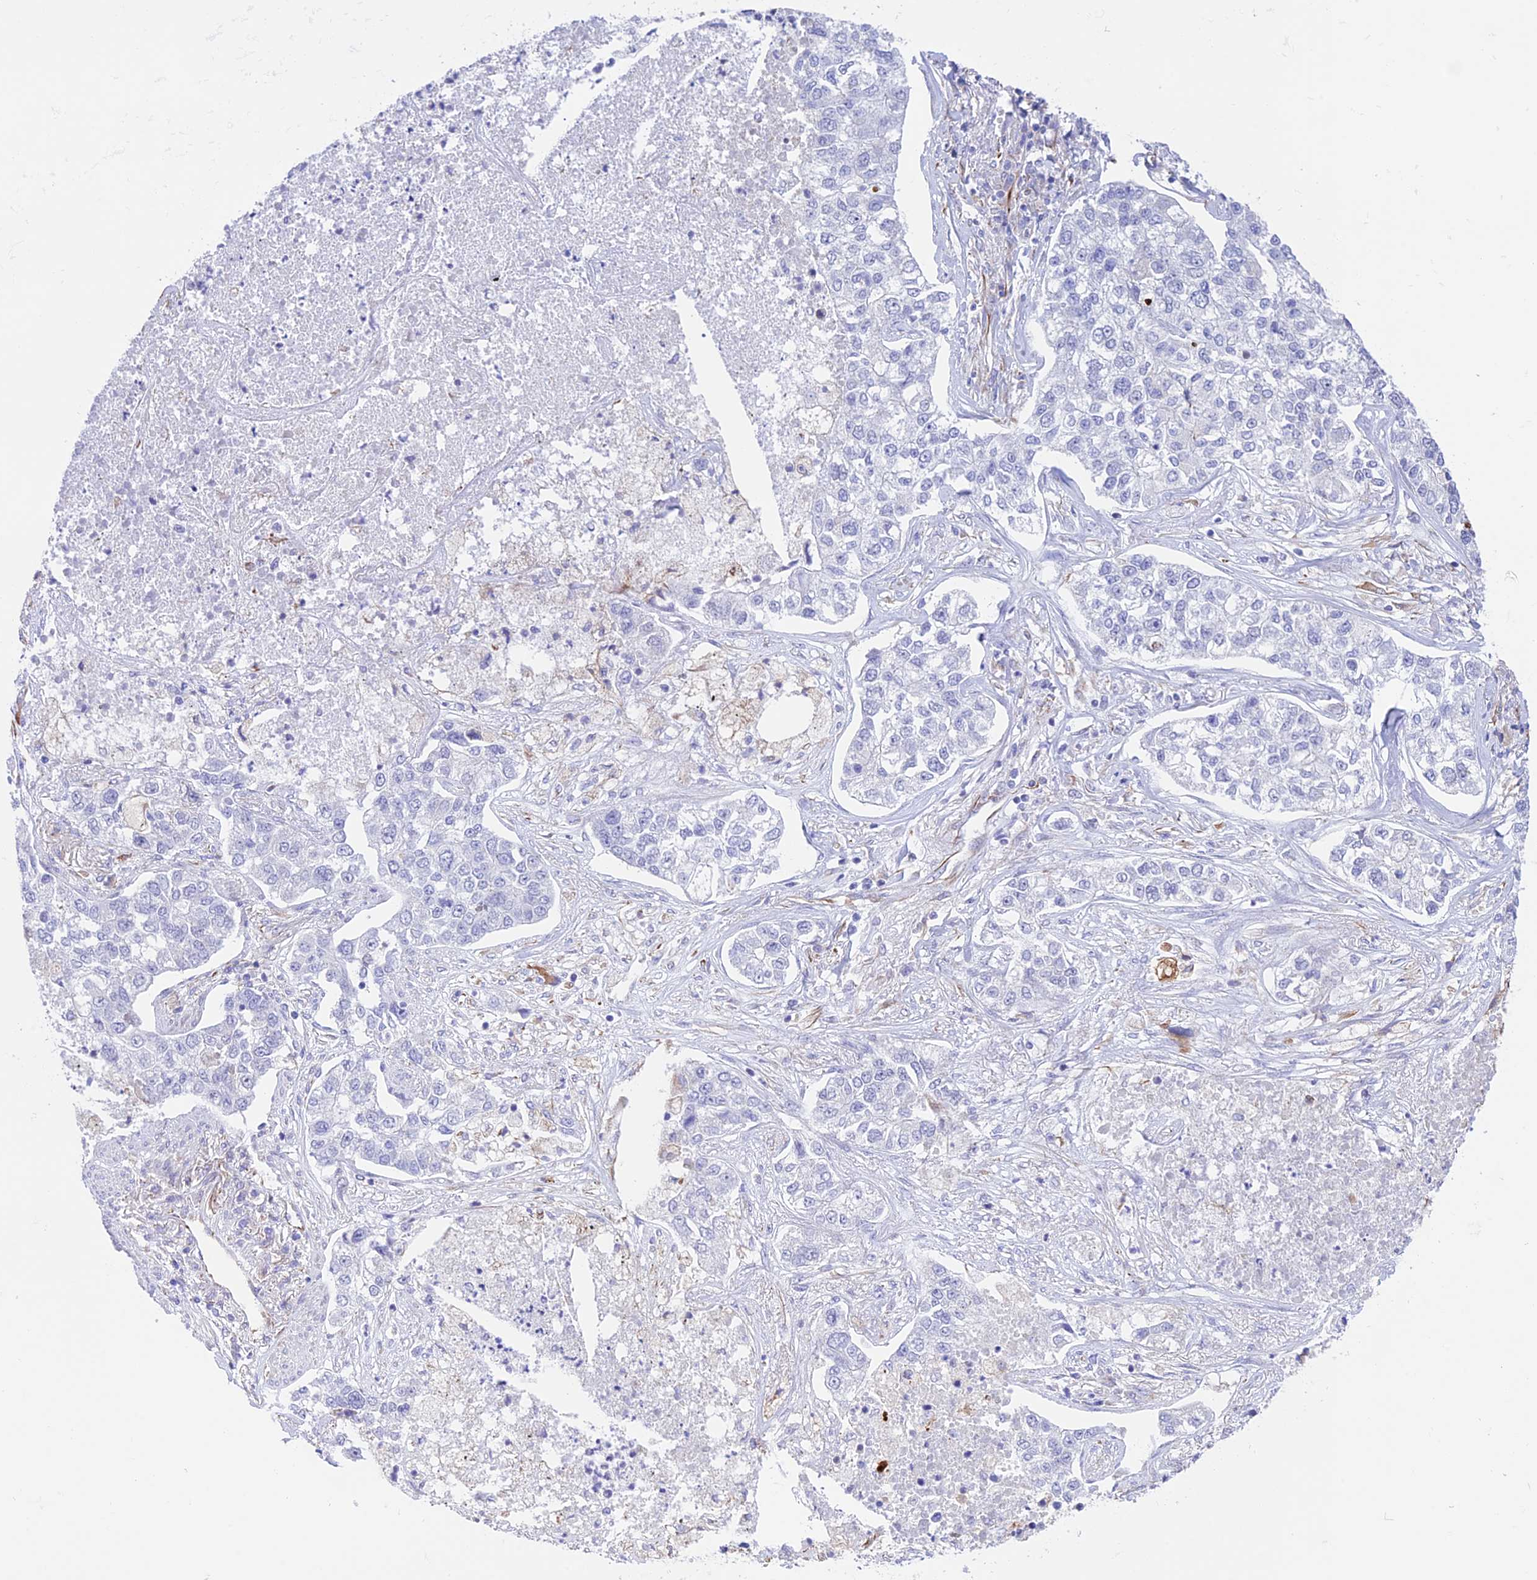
{"staining": {"intensity": "negative", "quantity": "none", "location": "none"}, "tissue": "lung cancer", "cell_type": "Tumor cells", "image_type": "cancer", "snomed": [{"axis": "morphology", "description": "Adenocarcinoma, NOS"}, {"axis": "topography", "description": "Lung"}], "caption": "Histopathology image shows no significant protein staining in tumor cells of lung cancer (adenocarcinoma). Brightfield microscopy of IHC stained with DAB (brown) and hematoxylin (blue), captured at high magnification.", "gene": "ZNF652", "patient": {"sex": "male", "age": 49}}